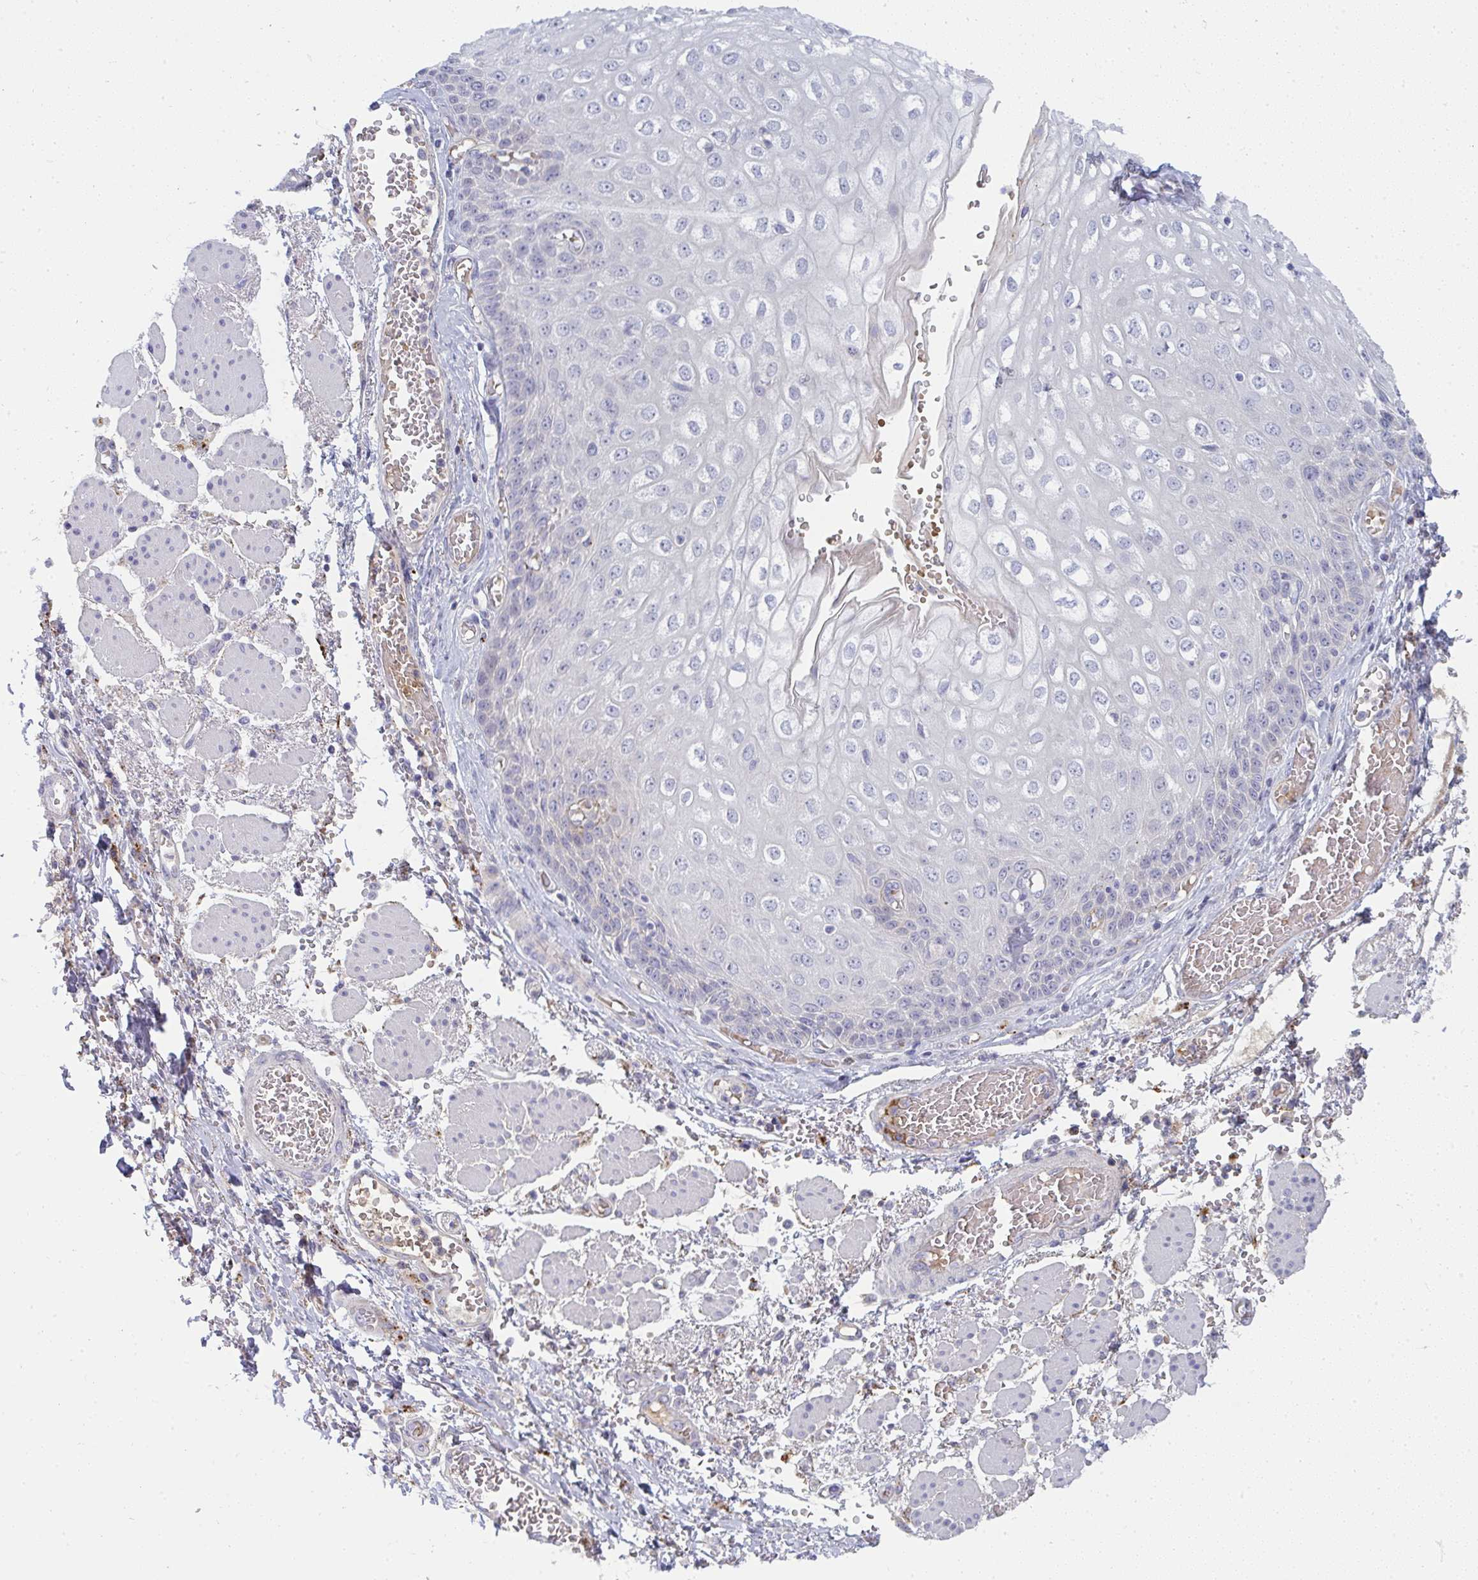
{"staining": {"intensity": "negative", "quantity": "none", "location": "none"}, "tissue": "esophagus", "cell_type": "Squamous epithelial cells", "image_type": "normal", "snomed": [{"axis": "morphology", "description": "Normal tissue, NOS"}, {"axis": "morphology", "description": "Adenocarcinoma, NOS"}, {"axis": "topography", "description": "Esophagus"}], "caption": "Protein analysis of normal esophagus reveals no significant positivity in squamous epithelial cells.", "gene": "SHB", "patient": {"sex": "male", "age": 81}}